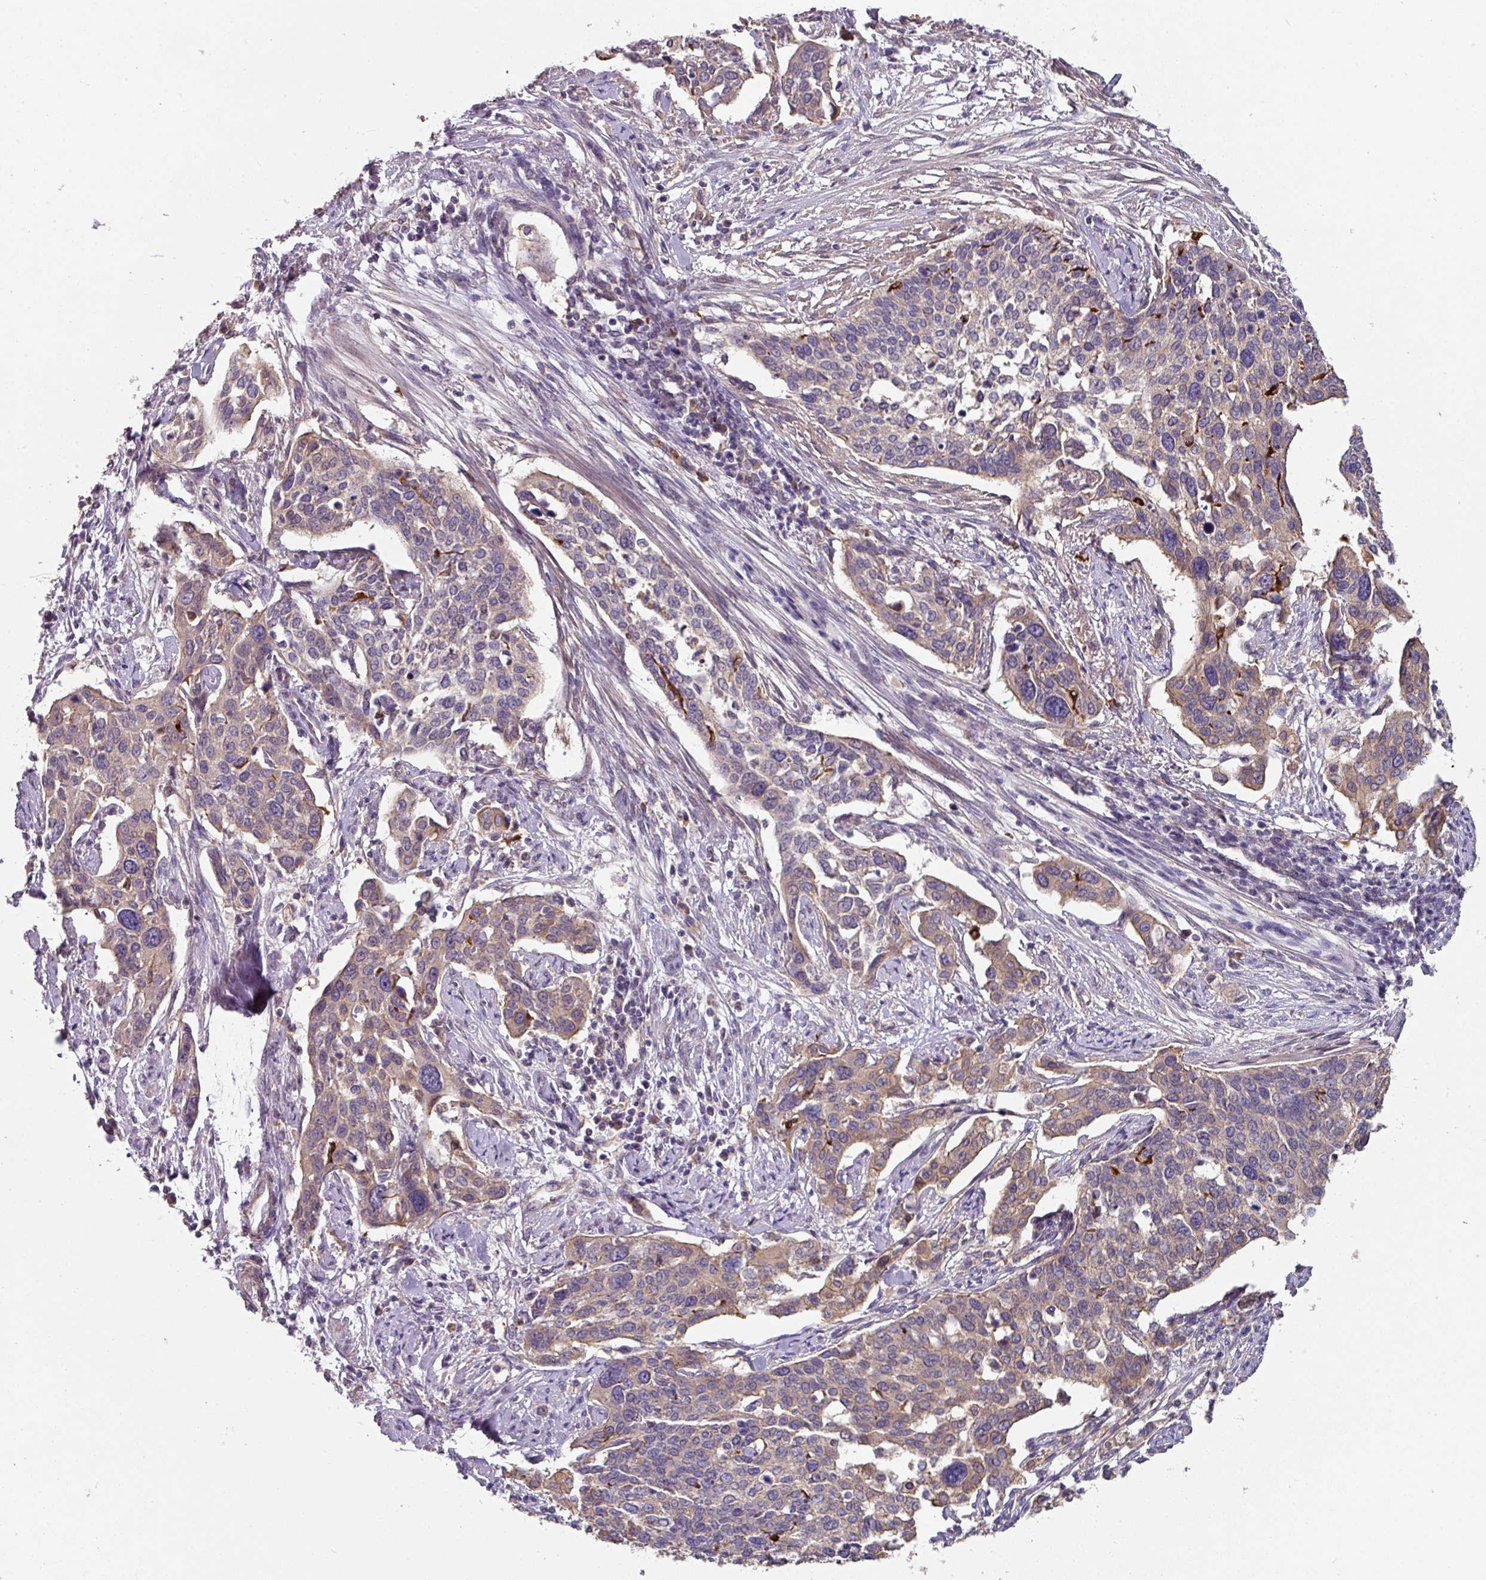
{"staining": {"intensity": "weak", "quantity": "<25%", "location": "cytoplasmic/membranous"}, "tissue": "cervical cancer", "cell_type": "Tumor cells", "image_type": "cancer", "snomed": [{"axis": "morphology", "description": "Squamous cell carcinoma, NOS"}, {"axis": "topography", "description": "Cervix"}], "caption": "Immunohistochemistry (IHC) photomicrograph of neoplastic tissue: cervical cancer stained with DAB (3,3'-diaminobenzidine) displays no significant protein staining in tumor cells. (DAB immunohistochemistry visualized using brightfield microscopy, high magnification).", "gene": "C4orf48", "patient": {"sex": "female", "age": 44}}